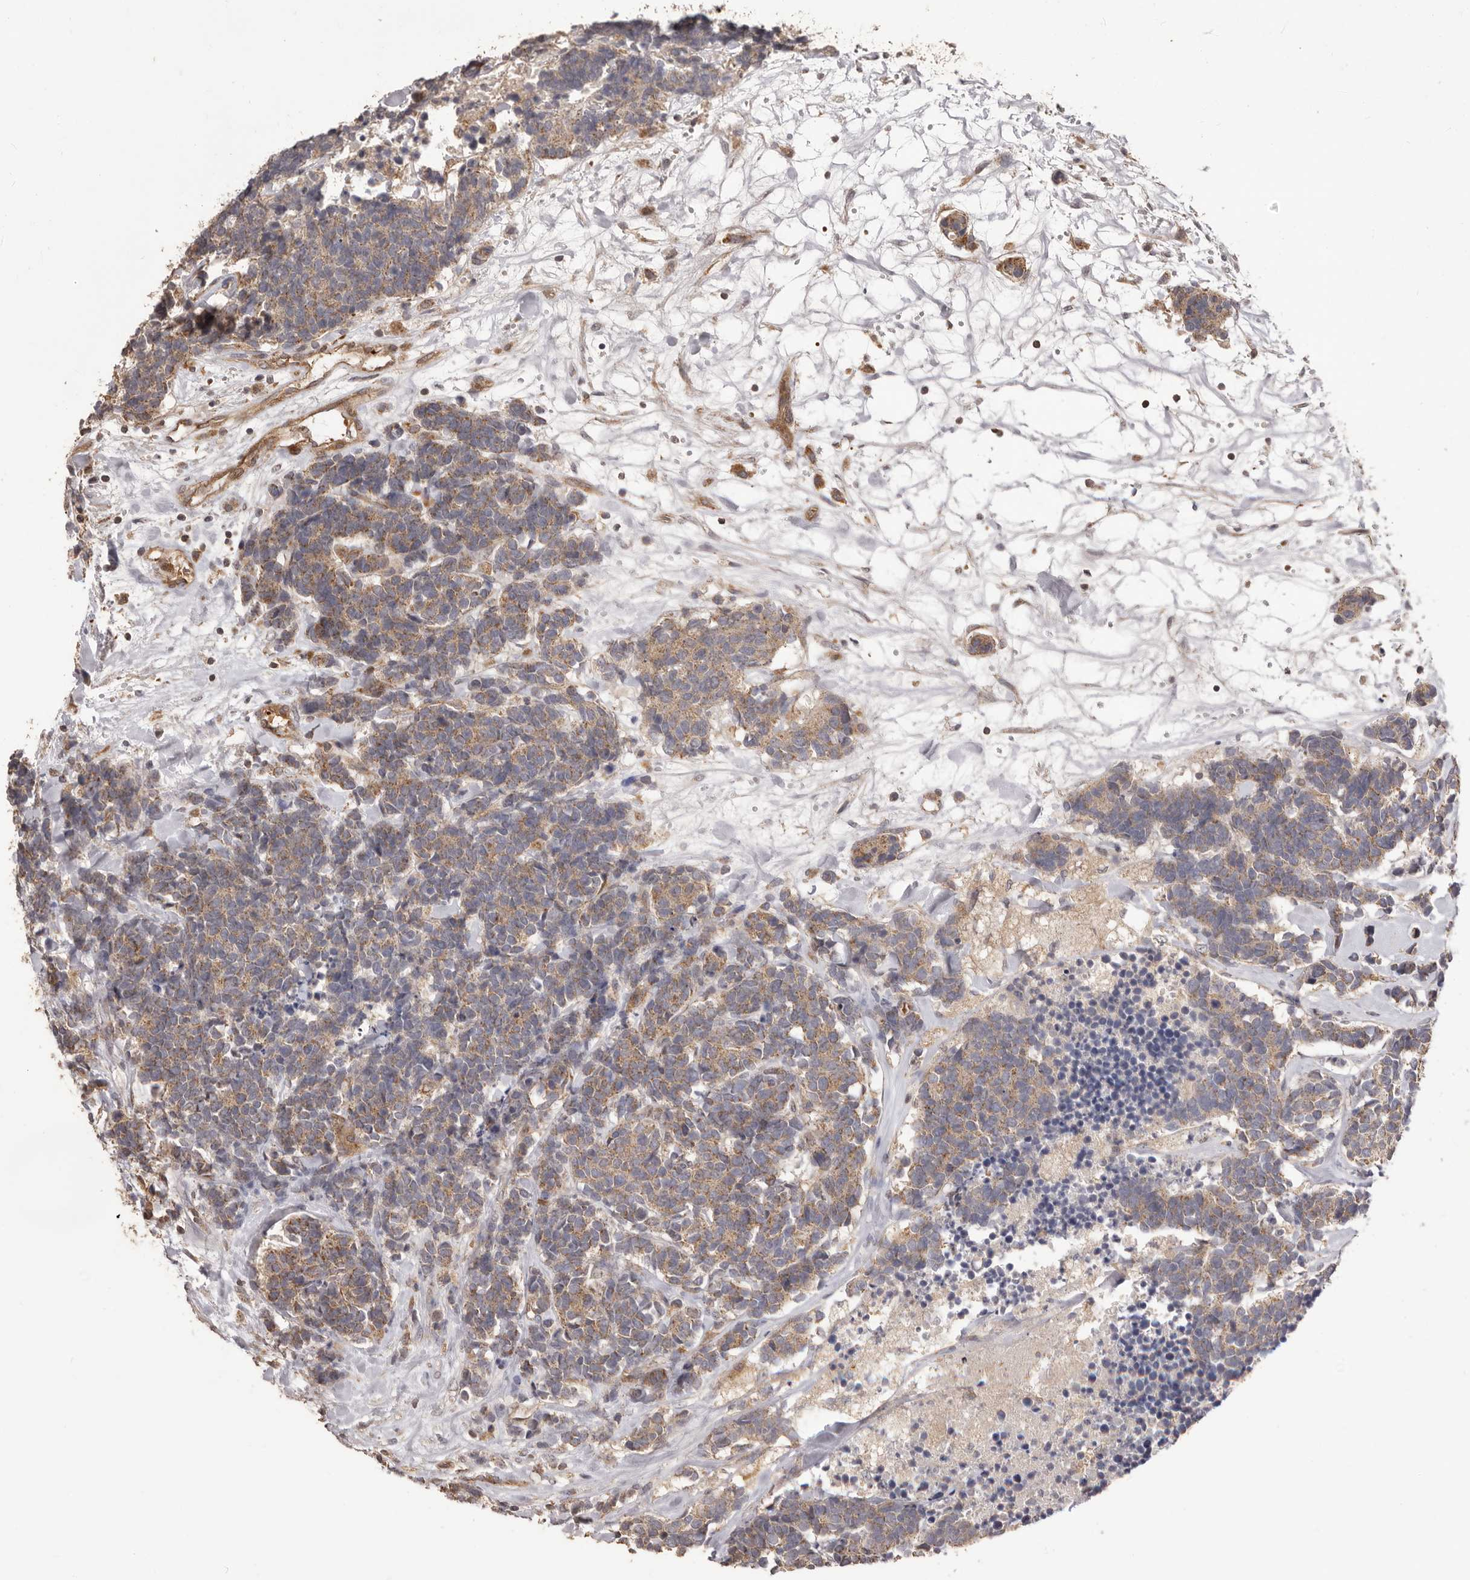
{"staining": {"intensity": "moderate", "quantity": ">75%", "location": "cytoplasmic/membranous"}, "tissue": "carcinoid", "cell_type": "Tumor cells", "image_type": "cancer", "snomed": [{"axis": "morphology", "description": "Carcinoma, NOS"}, {"axis": "morphology", "description": "Carcinoid, malignant, NOS"}, {"axis": "topography", "description": "Urinary bladder"}], "caption": "IHC photomicrograph of human carcinoid stained for a protein (brown), which shows medium levels of moderate cytoplasmic/membranous expression in about >75% of tumor cells.", "gene": "QRSL1", "patient": {"sex": "male", "age": 57}}